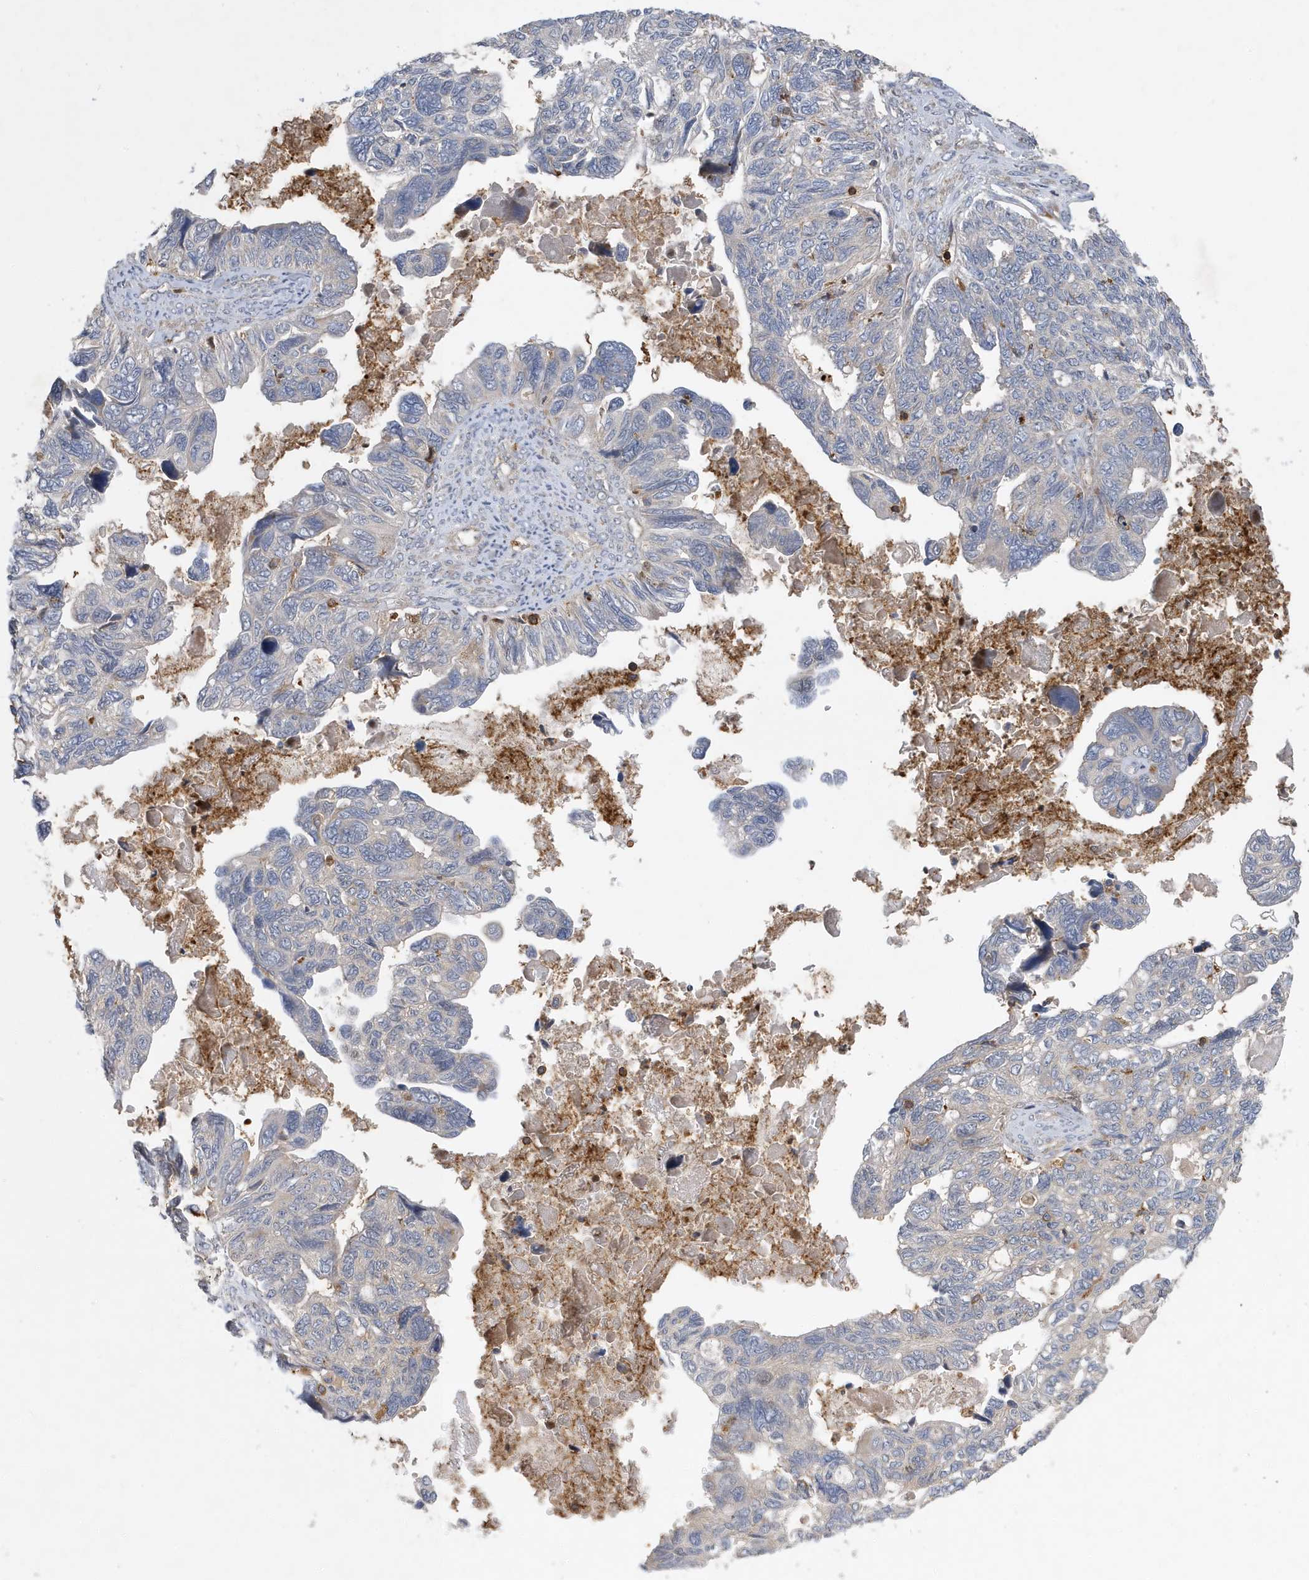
{"staining": {"intensity": "negative", "quantity": "none", "location": "none"}, "tissue": "ovarian cancer", "cell_type": "Tumor cells", "image_type": "cancer", "snomed": [{"axis": "morphology", "description": "Cystadenocarcinoma, serous, NOS"}, {"axis": "topography", "description": "Ovary"}], "caption": "IHC of human serous cystadenocarcinoma (ovarian) shows no expression in tumor cells.", "gene": "LAPTM4A", "patient": {"sex": "female", "age": 79}}